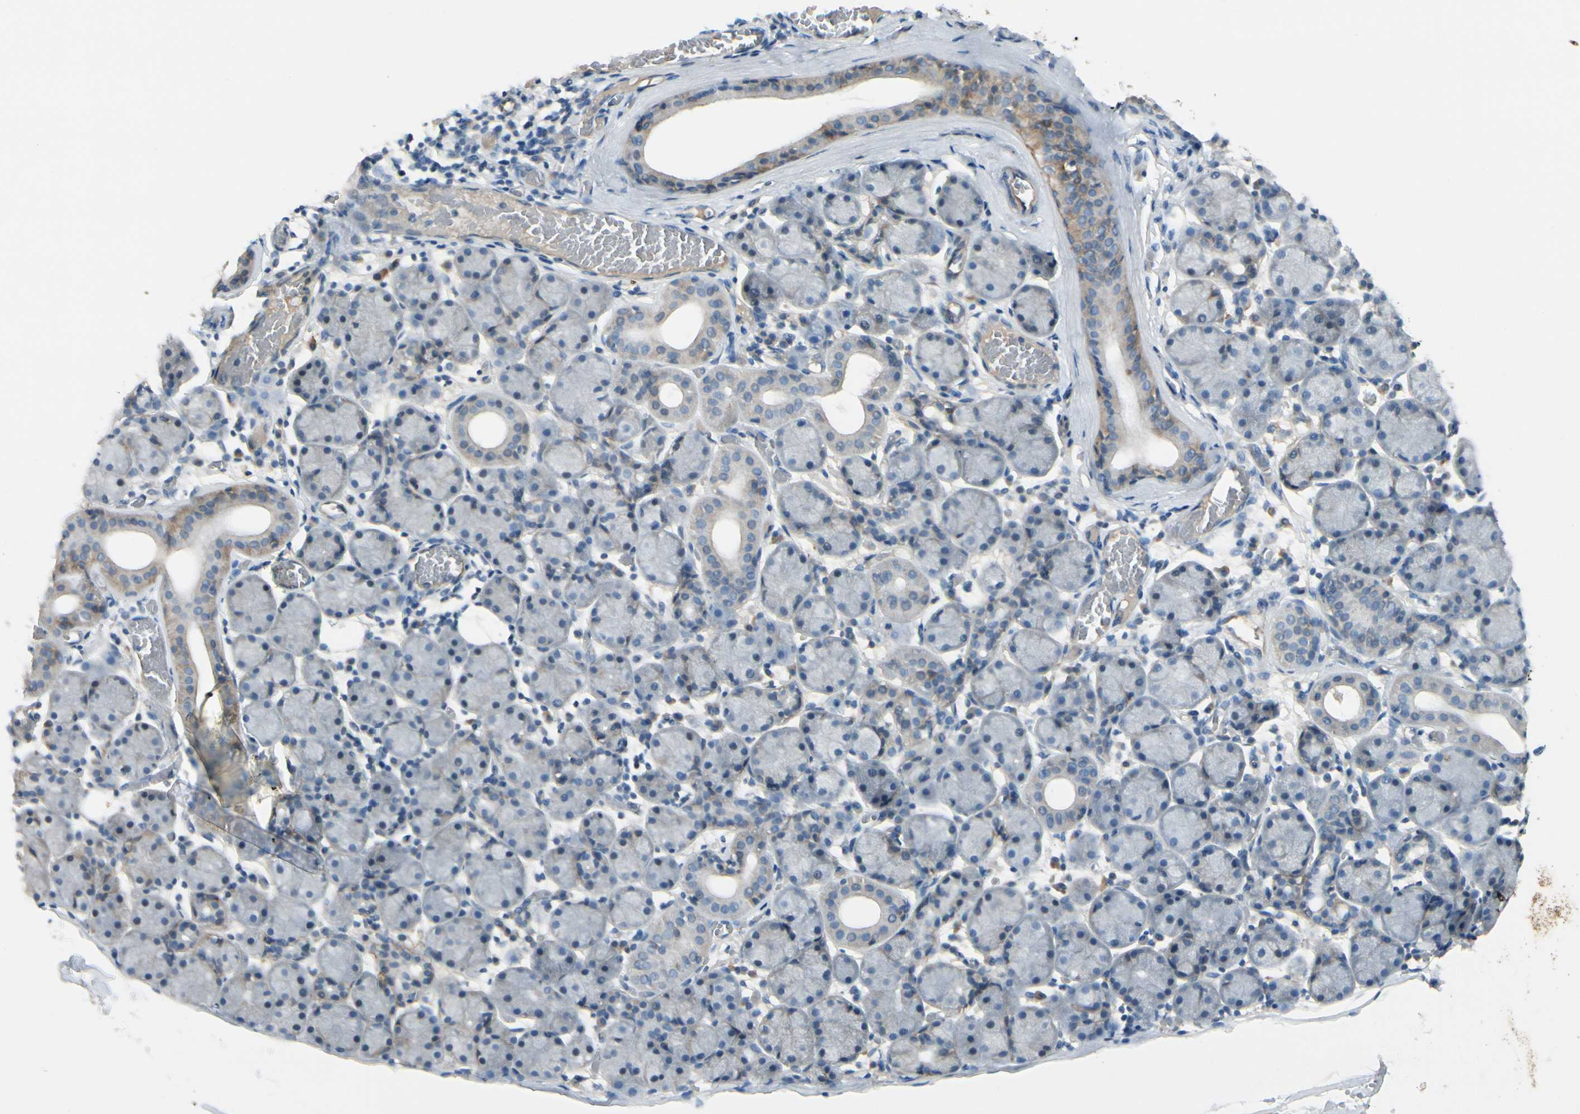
{"staining": {"intensity": "moderate", "quantity": "<25%", "location": "cytoplasmic/membranous"}, "tissue": "salivary gland", "cell_type": "Glandular cells", "image_type": "normal", "snomed": [{"axis": "morphology", "description": "Normal tissue, NOS"}, {"axis": "topography", "description": "Salivary gland"}], "caption": "Immunohistochemistry (IHC) micrograph of normal human salivary gland stained for a protein (brown), which reveals low levels of moderate cytoplasmic/membranous positivity in approximately <25% of glandular cells.", "gene": "ITGA3", "patient": {"sex": "female", "age": 24}}